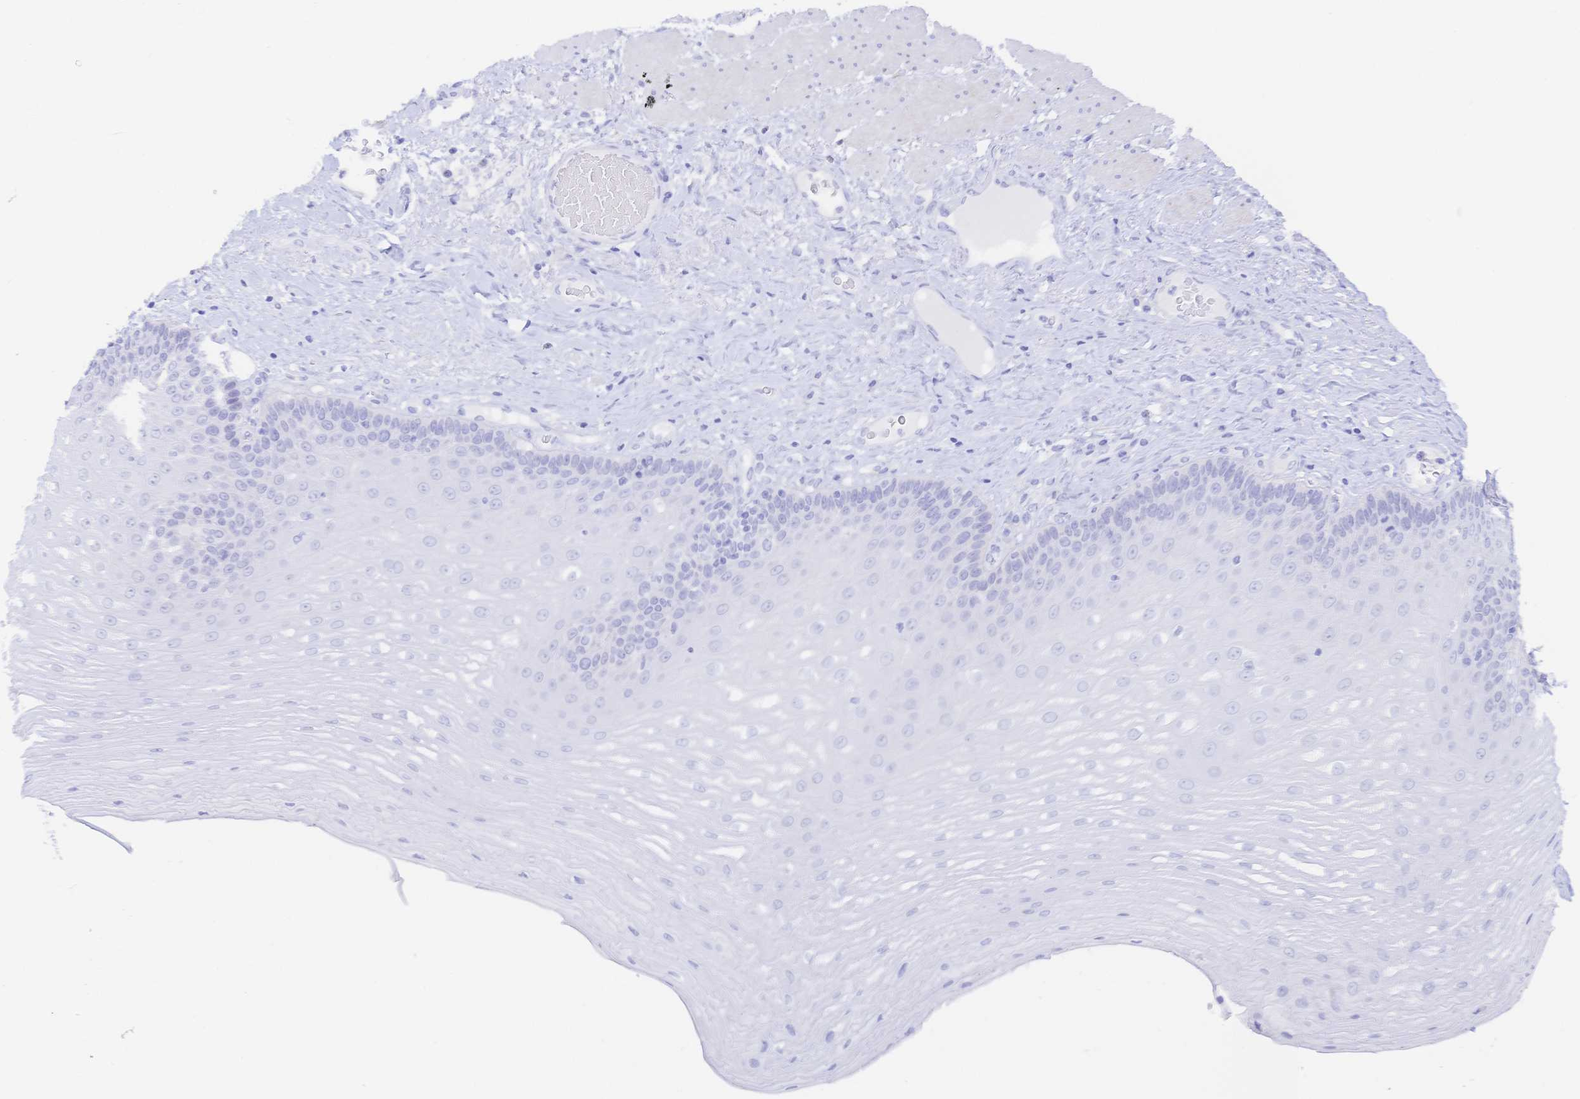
{"staining": {"intensity": "negative", "quantity": "none", "location": "none"}, "tissue": "esophagus", "cell_type": "Squamous epithelial cells", "image_type": "normal", "snomed": [{"axis": "morphology", "description": "Normal tissue, NOS"}, {"axis": "topography", "description": "Esophagus"}], "caption": "DAB immunohistochemical staining of unremarkable esophagus exhibits no significant staining in squamous epithelial cells. Nuclei are stained in blue.", "gene": "KCNH6", "patient": {"sex": "male", "age": 62}}